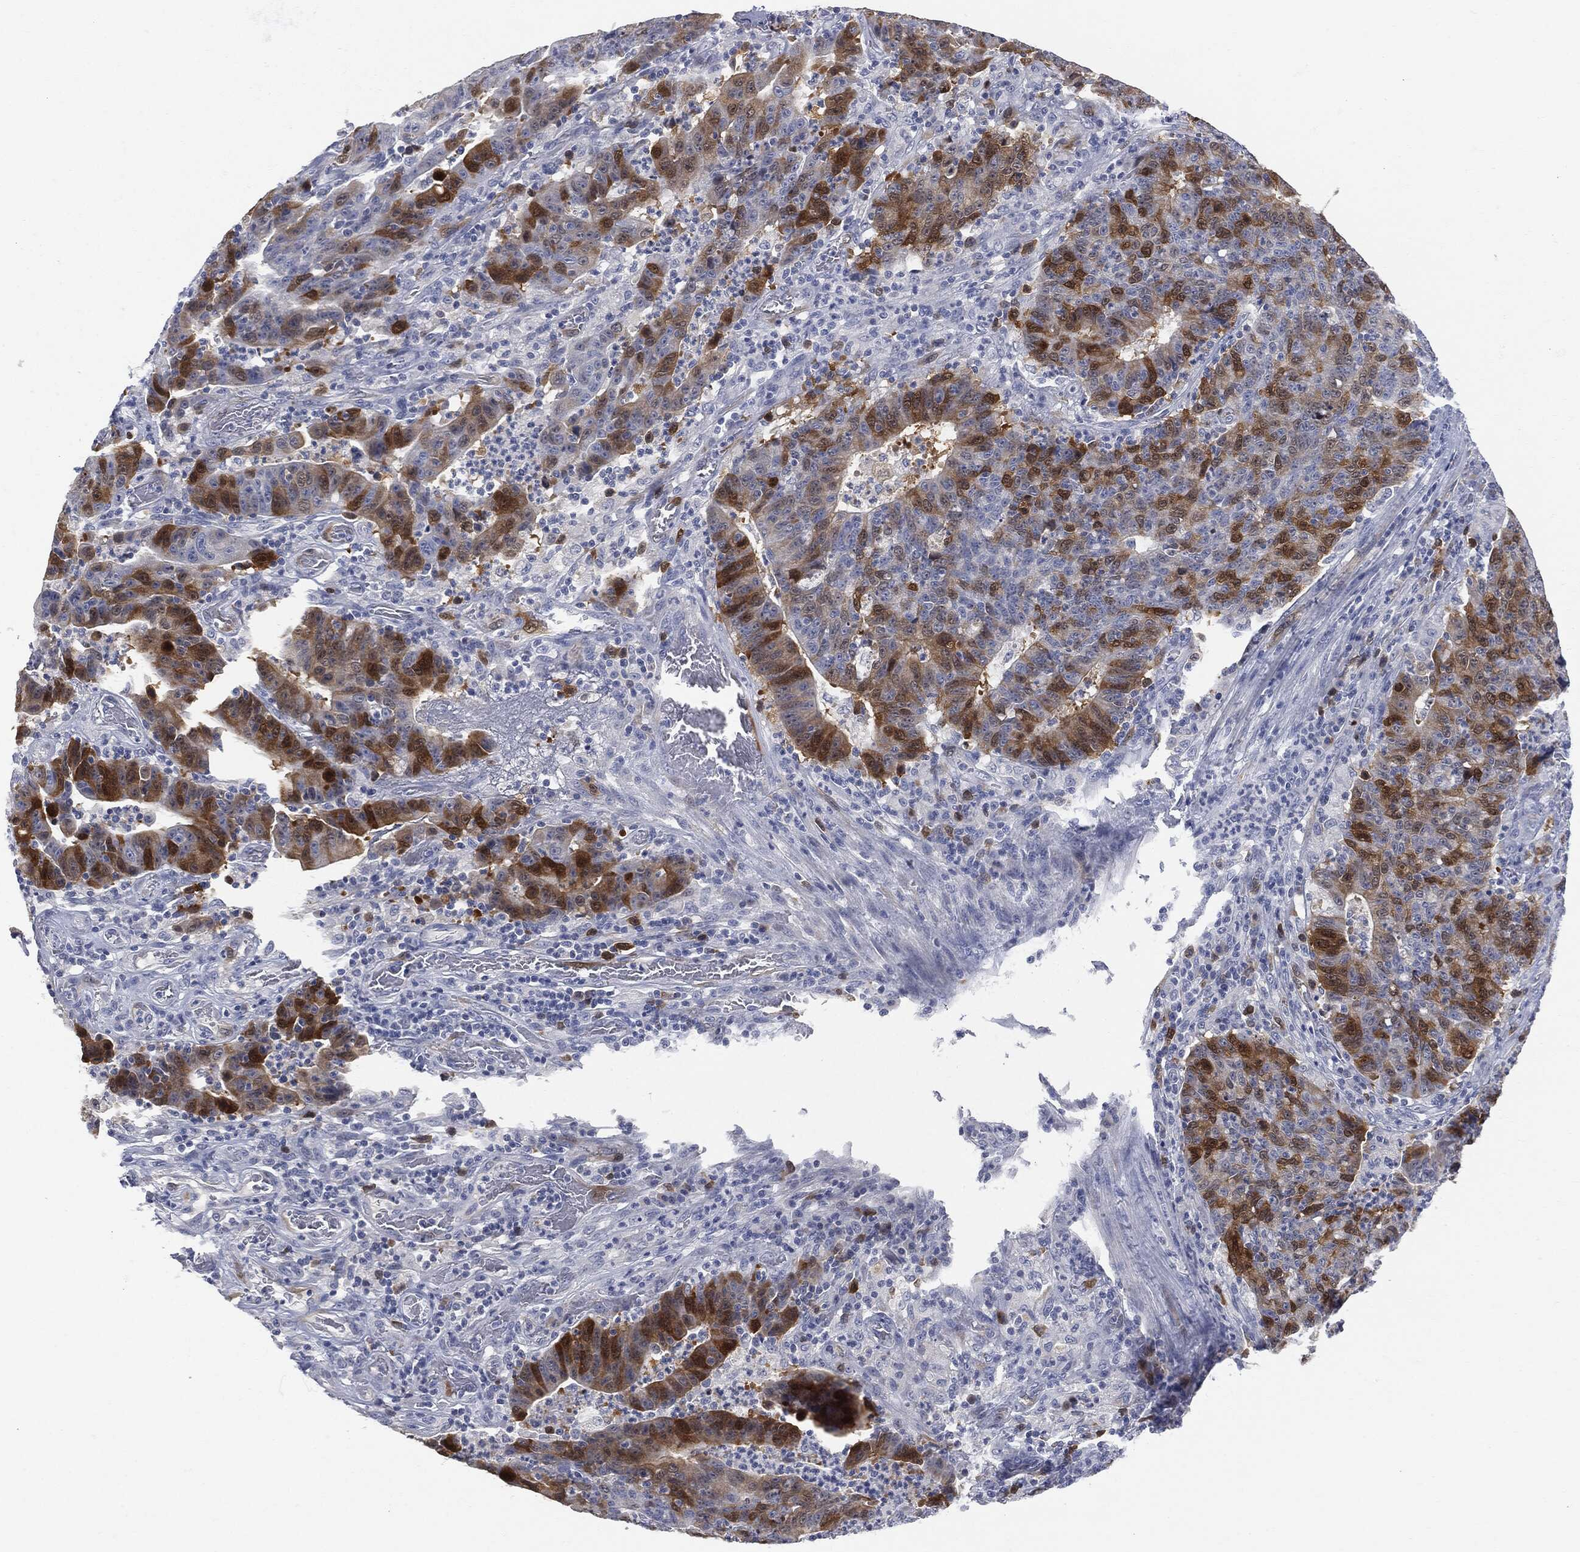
{"staining": {"intensity": "strong", "quantity": ">75%", "location": "cytoplasmic/membranous"}, "tissue": "colorectal cancer", "cell_type": "Tumor cells", "image_type": "cancer", "snomed": [{"axis": "morphology", "description": "Adenocarcinoma, NOS"}, {"axis": "topography", "description": "Colon"}], "caption": "Strong cytoplasmic/membranous staining is identified in approximately >75% of tumor cells in colorectal adenocarcinoma. (DAB IHC, brown staining for protein, blue staining for nuclei).", "gene": "UBE2C", "patient": {"sex": "female", "age": 75}}